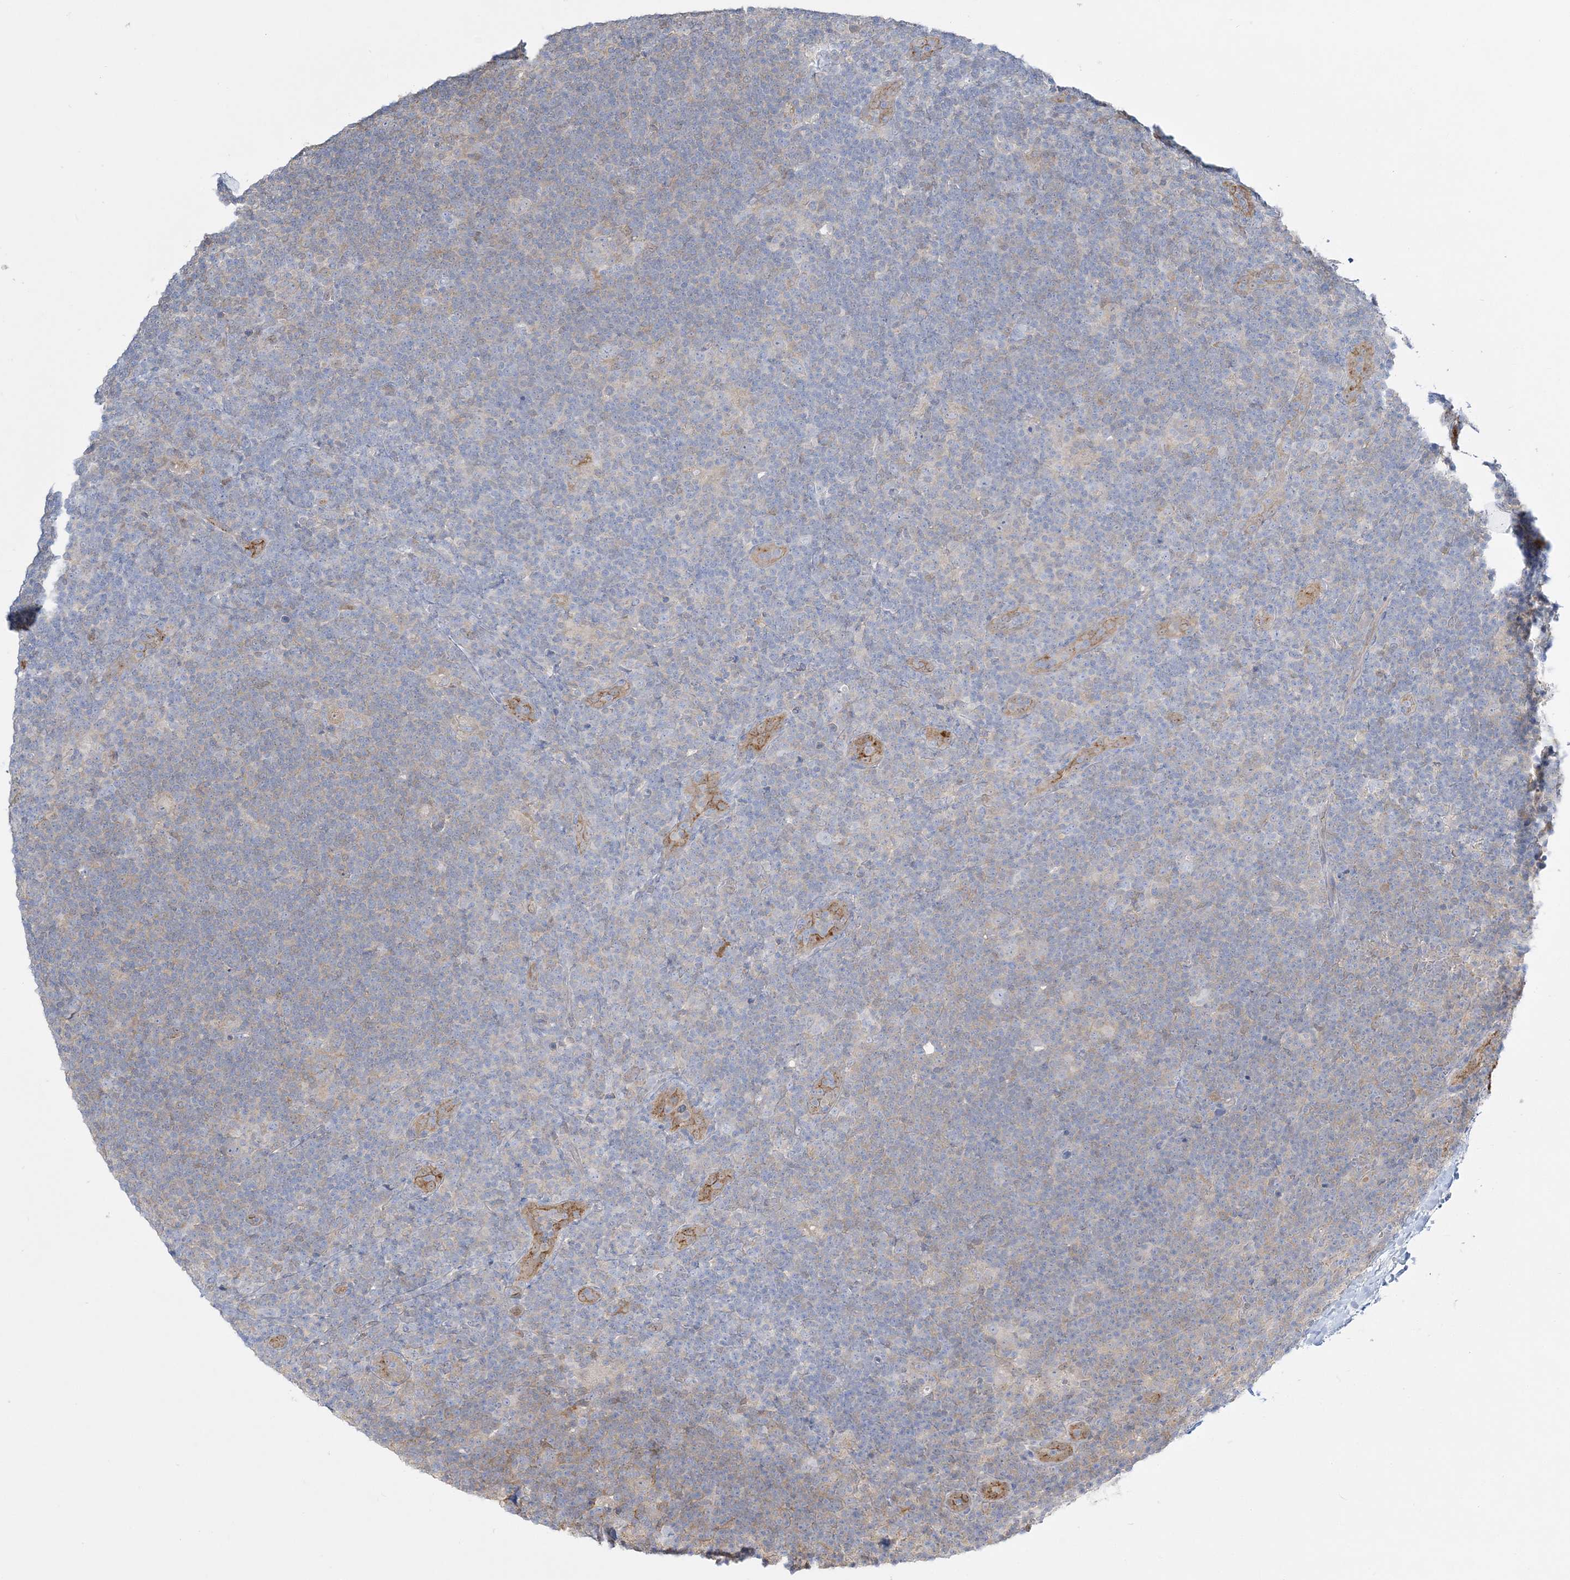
{"staining": {"intensity": "negative", "quantity": "none", "location": "none"}, "tissue": "lymphoma", "cell_type": "Tumor cells", "image_type": "cancer", "snomed": [{"axis": "morphology", "description": "Hodgkin's disease, NOS"}, {"axis": "topography", "description": "Lymph node"}], "caption": "A micrograph of lymphoma stained for a protein demonstrates no brown staining in tumor cells.", "gene": "INPP1", "patient": {"sex": "female", "age": 57}}